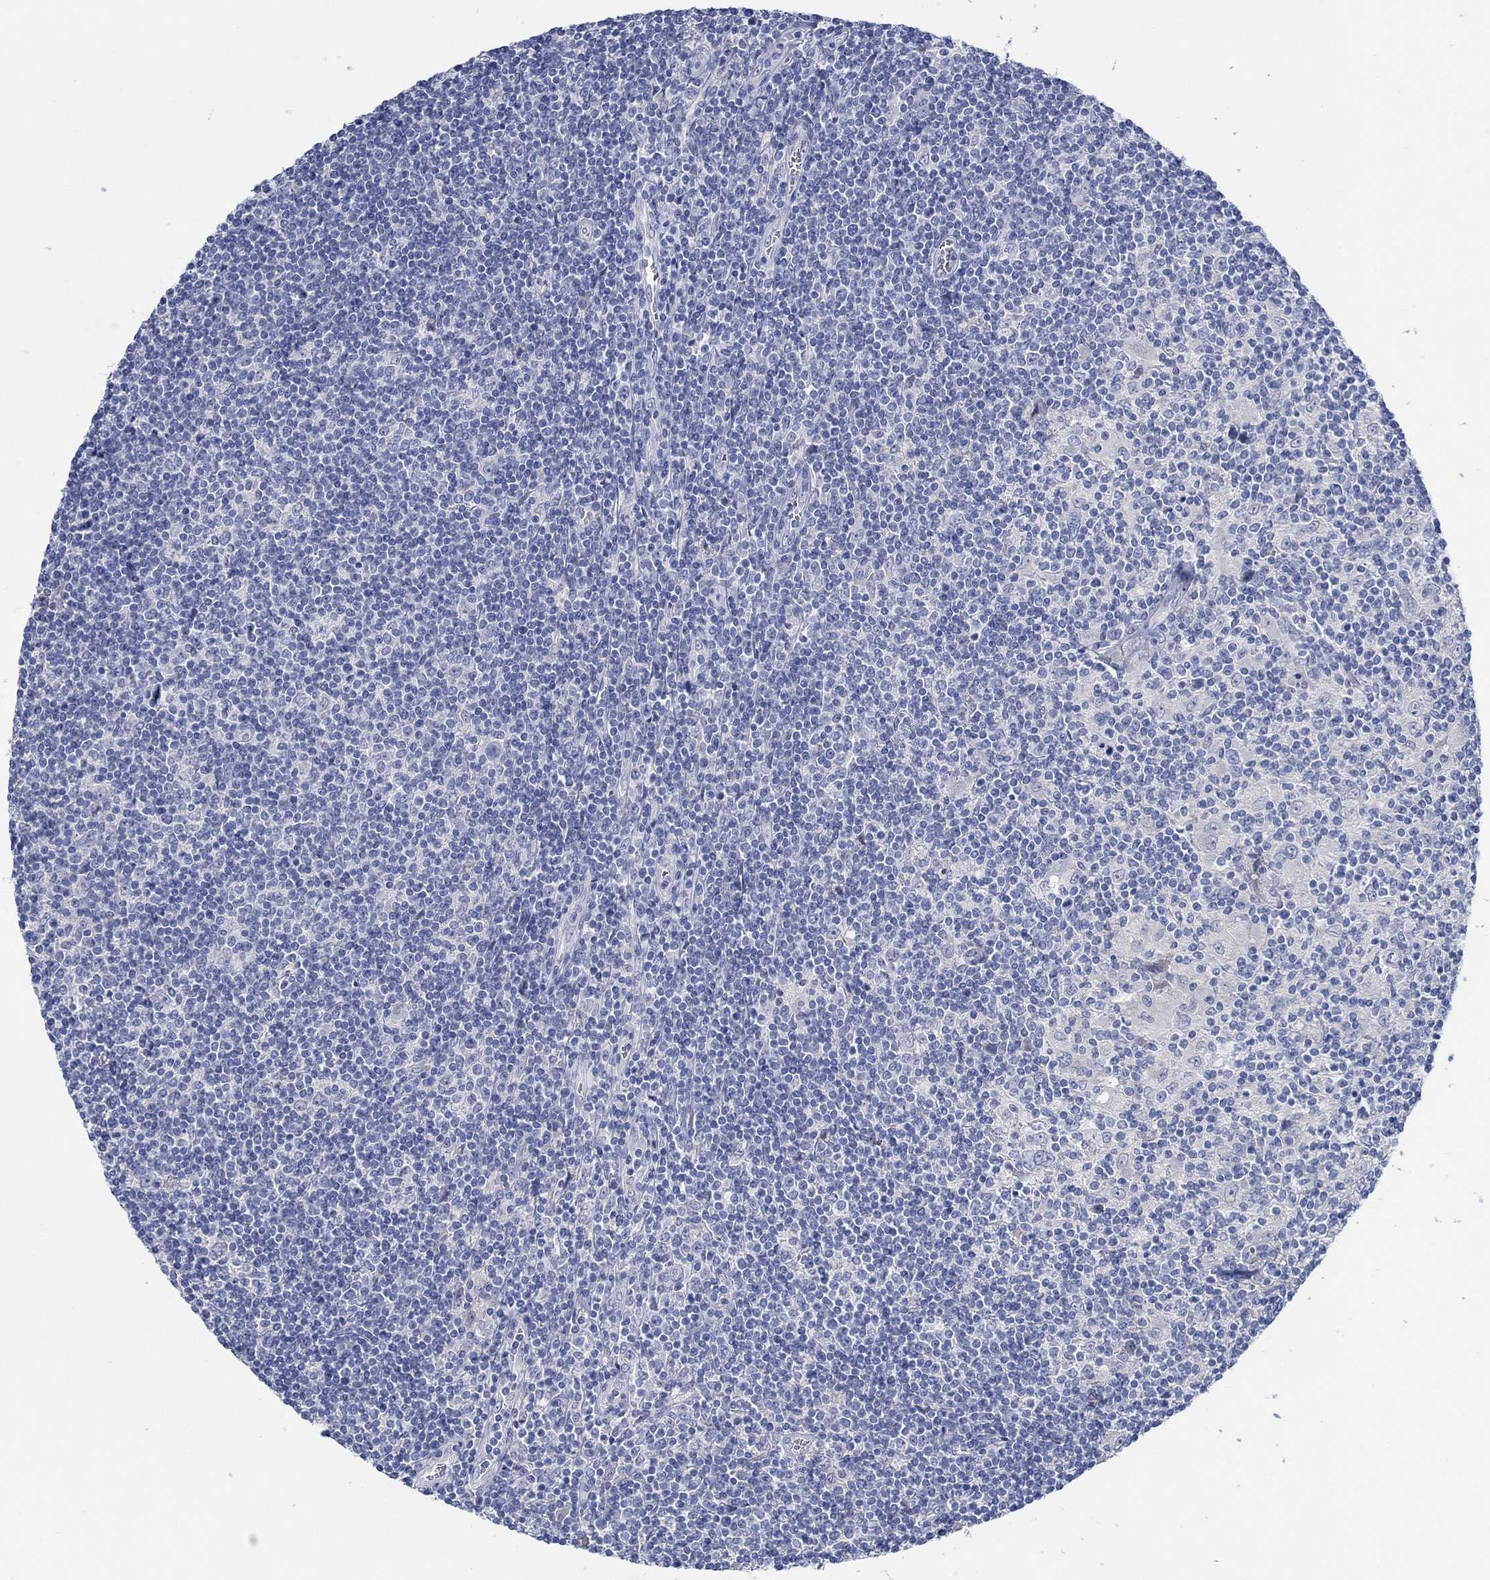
{"staining": {"intensity": "negative", "quantity": "none", "location": "none"}, "tissue": "lymphoma", "cell_type": "Tumor cells", "image_type": "cancer", "snomed": [{"axis": "morphology", "description": "Hodgkin's disease, NOS"}, {"axis": "topography", "description": "Lymph node"}], "caption": "DAB immunohistochemical staining of Hodgkin's disease displays no significant expression in tumor cells.", "gene": "DLK1", "patient": {"sex": "male", "age": 40}}